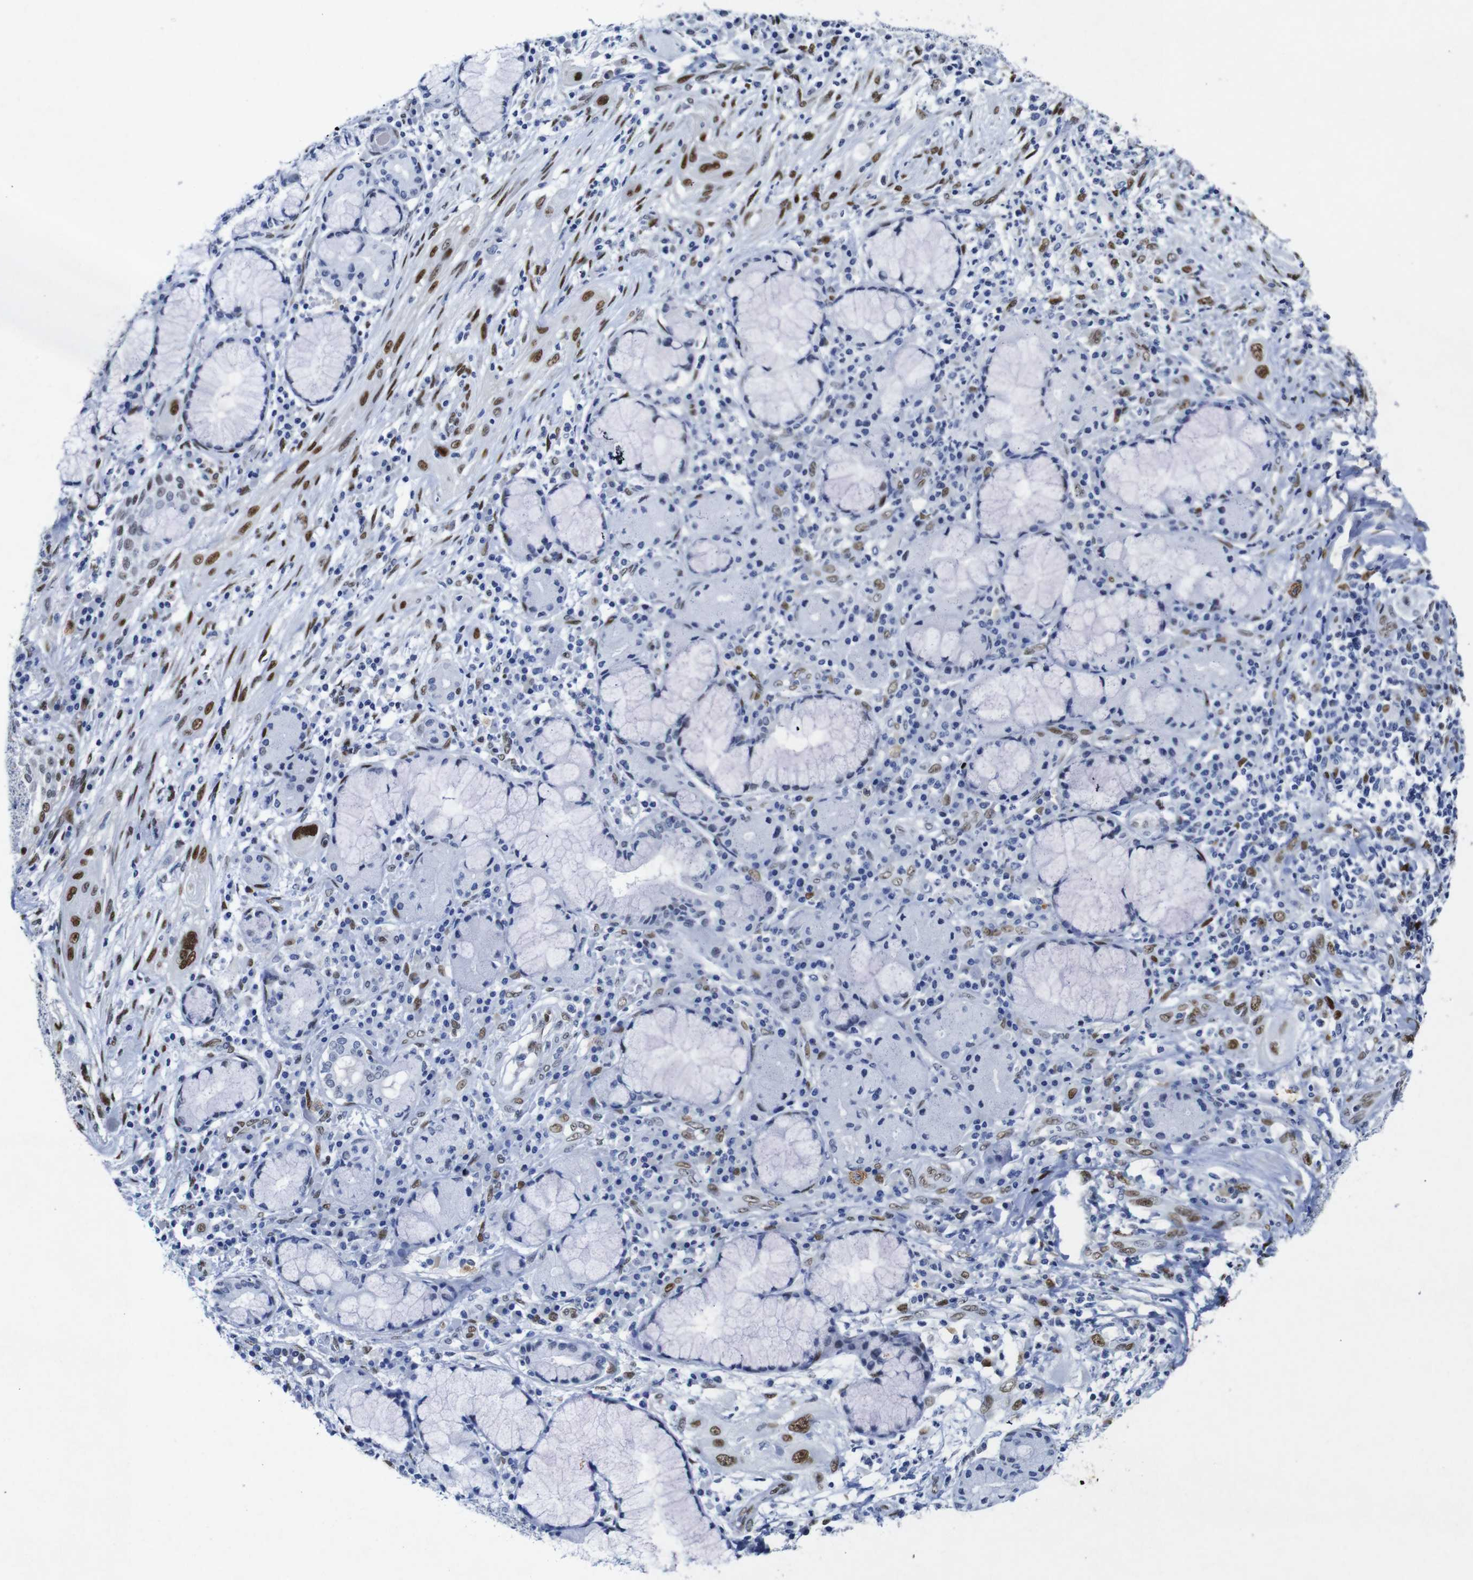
{"staining": {"intensity": "moderate", "quantity": ">75%", "location": "nuclear"}, "tissue": "lung cancer", "cell_type": "Tumor cells", "image_type": "cancer", "snomed": [{"axis": "morphology", "description": "Squamous cell carcinoma, NOS"}, {"axis": "topography", "description": "Lung"}], "caption": "Immunohistochemical staining of lung cancer (squamous cell carcinoma) displays medium levels of moderate nuclear protein staining in about >75% of tumor cells.", "gene": "FOSL2", "patient": {"sex": "female", "age": 47}}